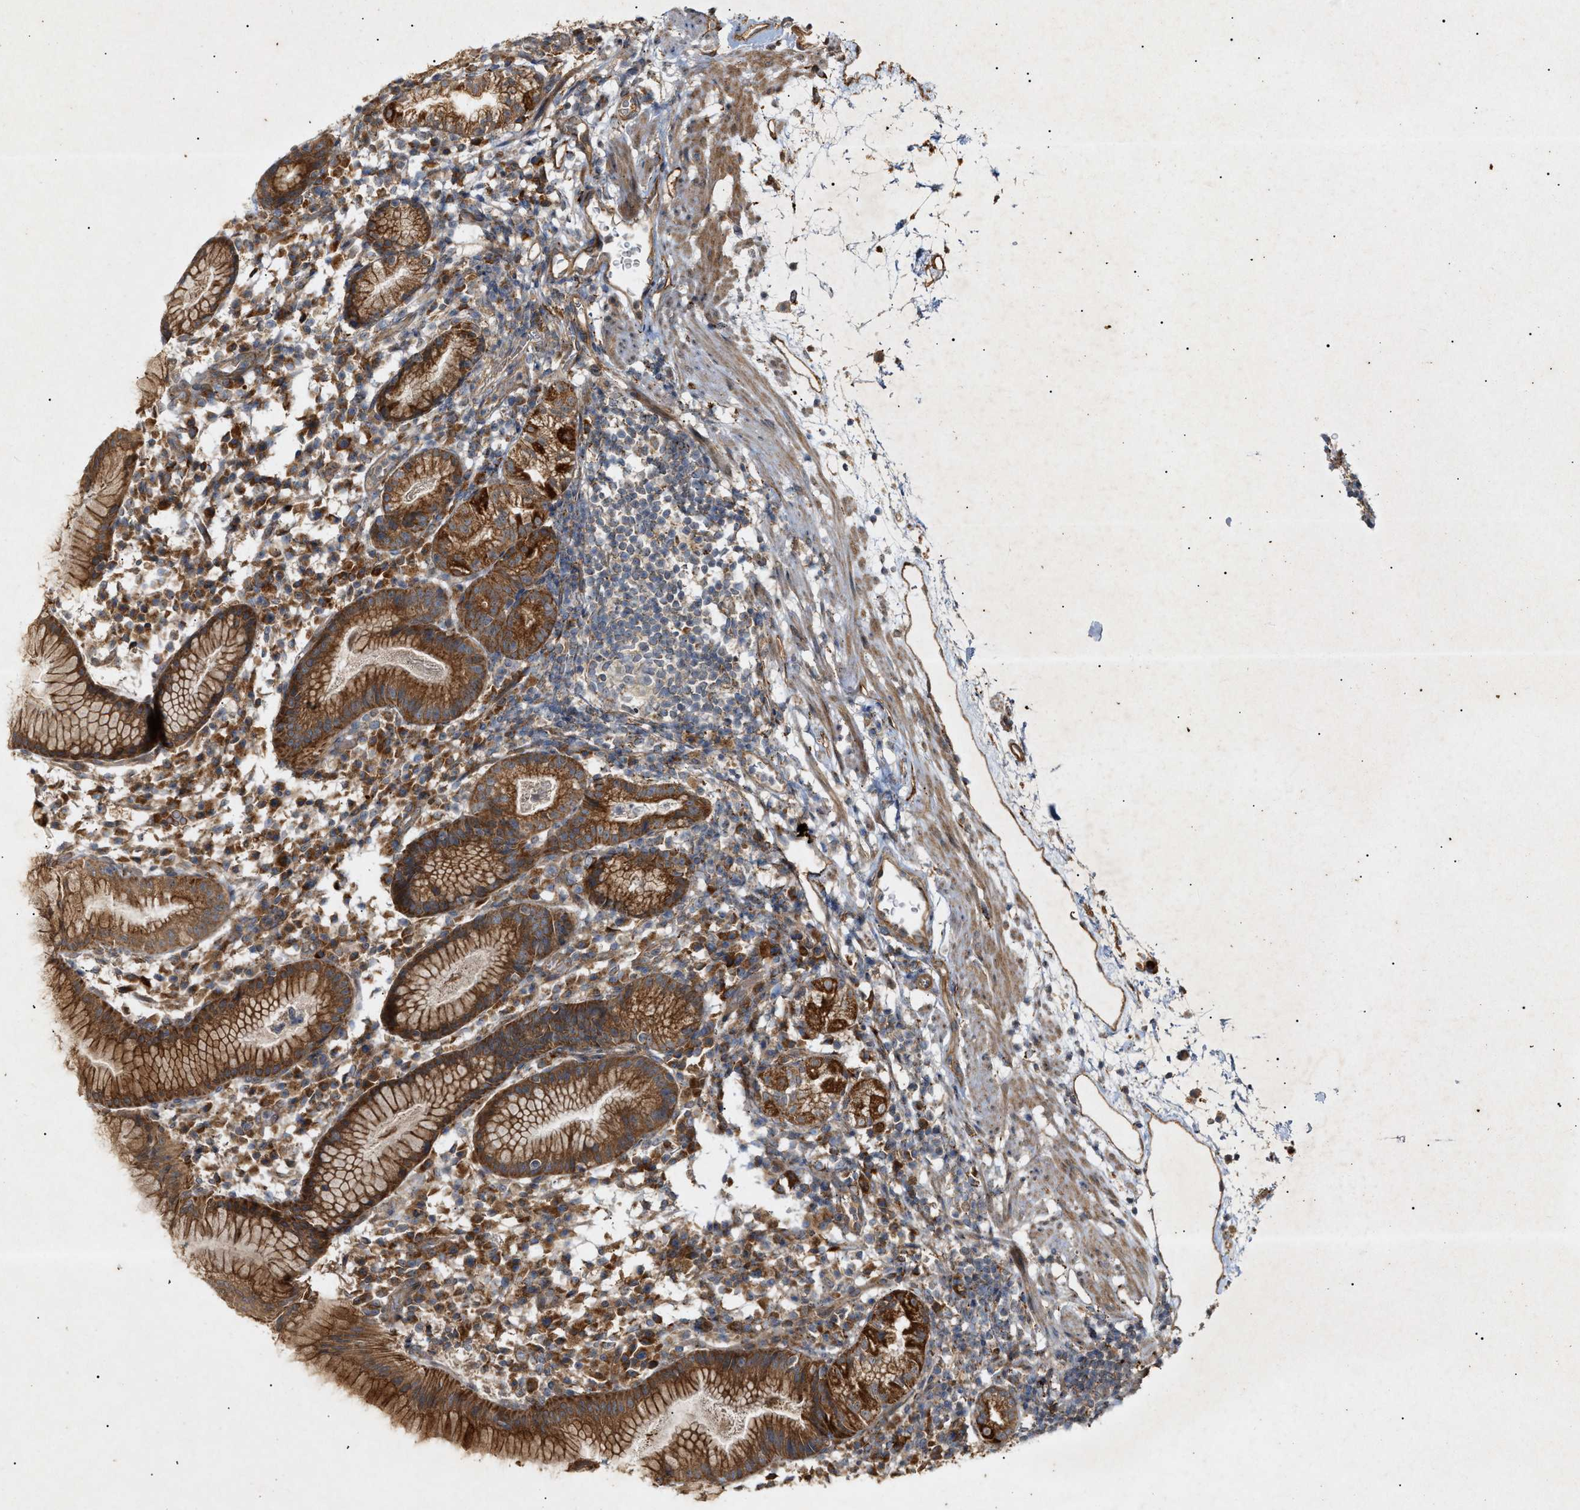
{"staining": {"intensity": "strong", "quantity": ">75%", "location": "cytoplasmic/membranous"}, "tissue": "stomach", "cell_type": "Glandular cells", "image_type": "normal", "snomed": [{"axis": "morphology", "description": "Normal tissue, NOS"}, {"axis": "topography", "description": "Stomach"}, {"axis": "topography", "description": "Stomach, lower"}], "caption": "A high amount of strong cytoplasmic/membranous expression is seen in about >75% of glandular cells in normal stomach. Using DAB (brown) and hematoxylin (blue) stains, captured at high magnification using brightfield microscopy.", "gene": "MTCH1", "patient": {"sex": "female", "age": 75}}